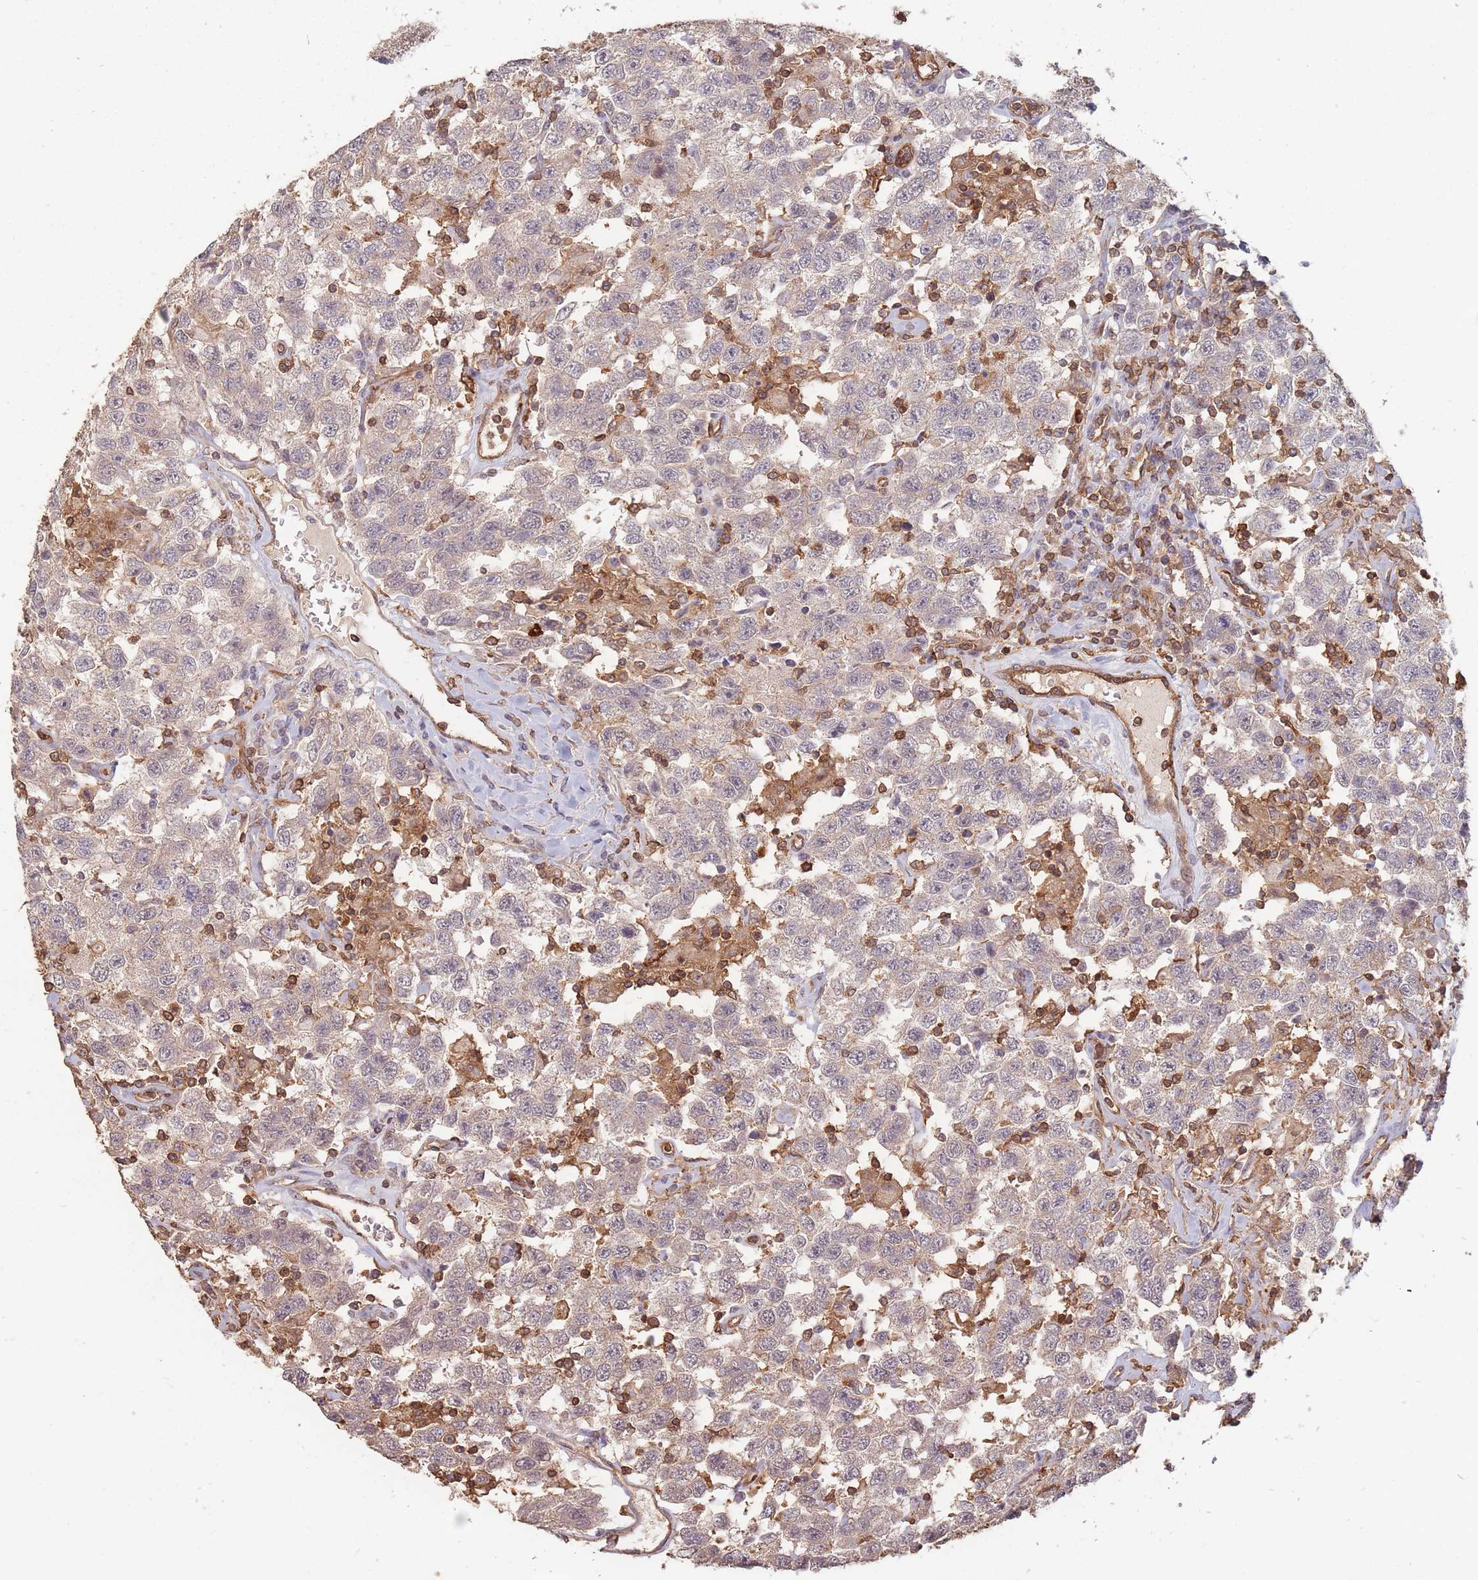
{"staining": {"intensity": "moderate", "quantity": "25%-75%", "location": "cytoplasmic/membranous"}, "tissue": "testis cancer", "cell_type": "Tumor cells", "image_type": "cancer", "snomed": [{"axis": "morphology", "description": "Seminoma, NOS"}, {"axis": "topography", "description": "Testis"}], "caption": "Testis seminoma stained with a protein marker demonstrates moderate staining in tumor cells.", "gene": "PLS3", "patient": {"sex": "male", "age": 41}}